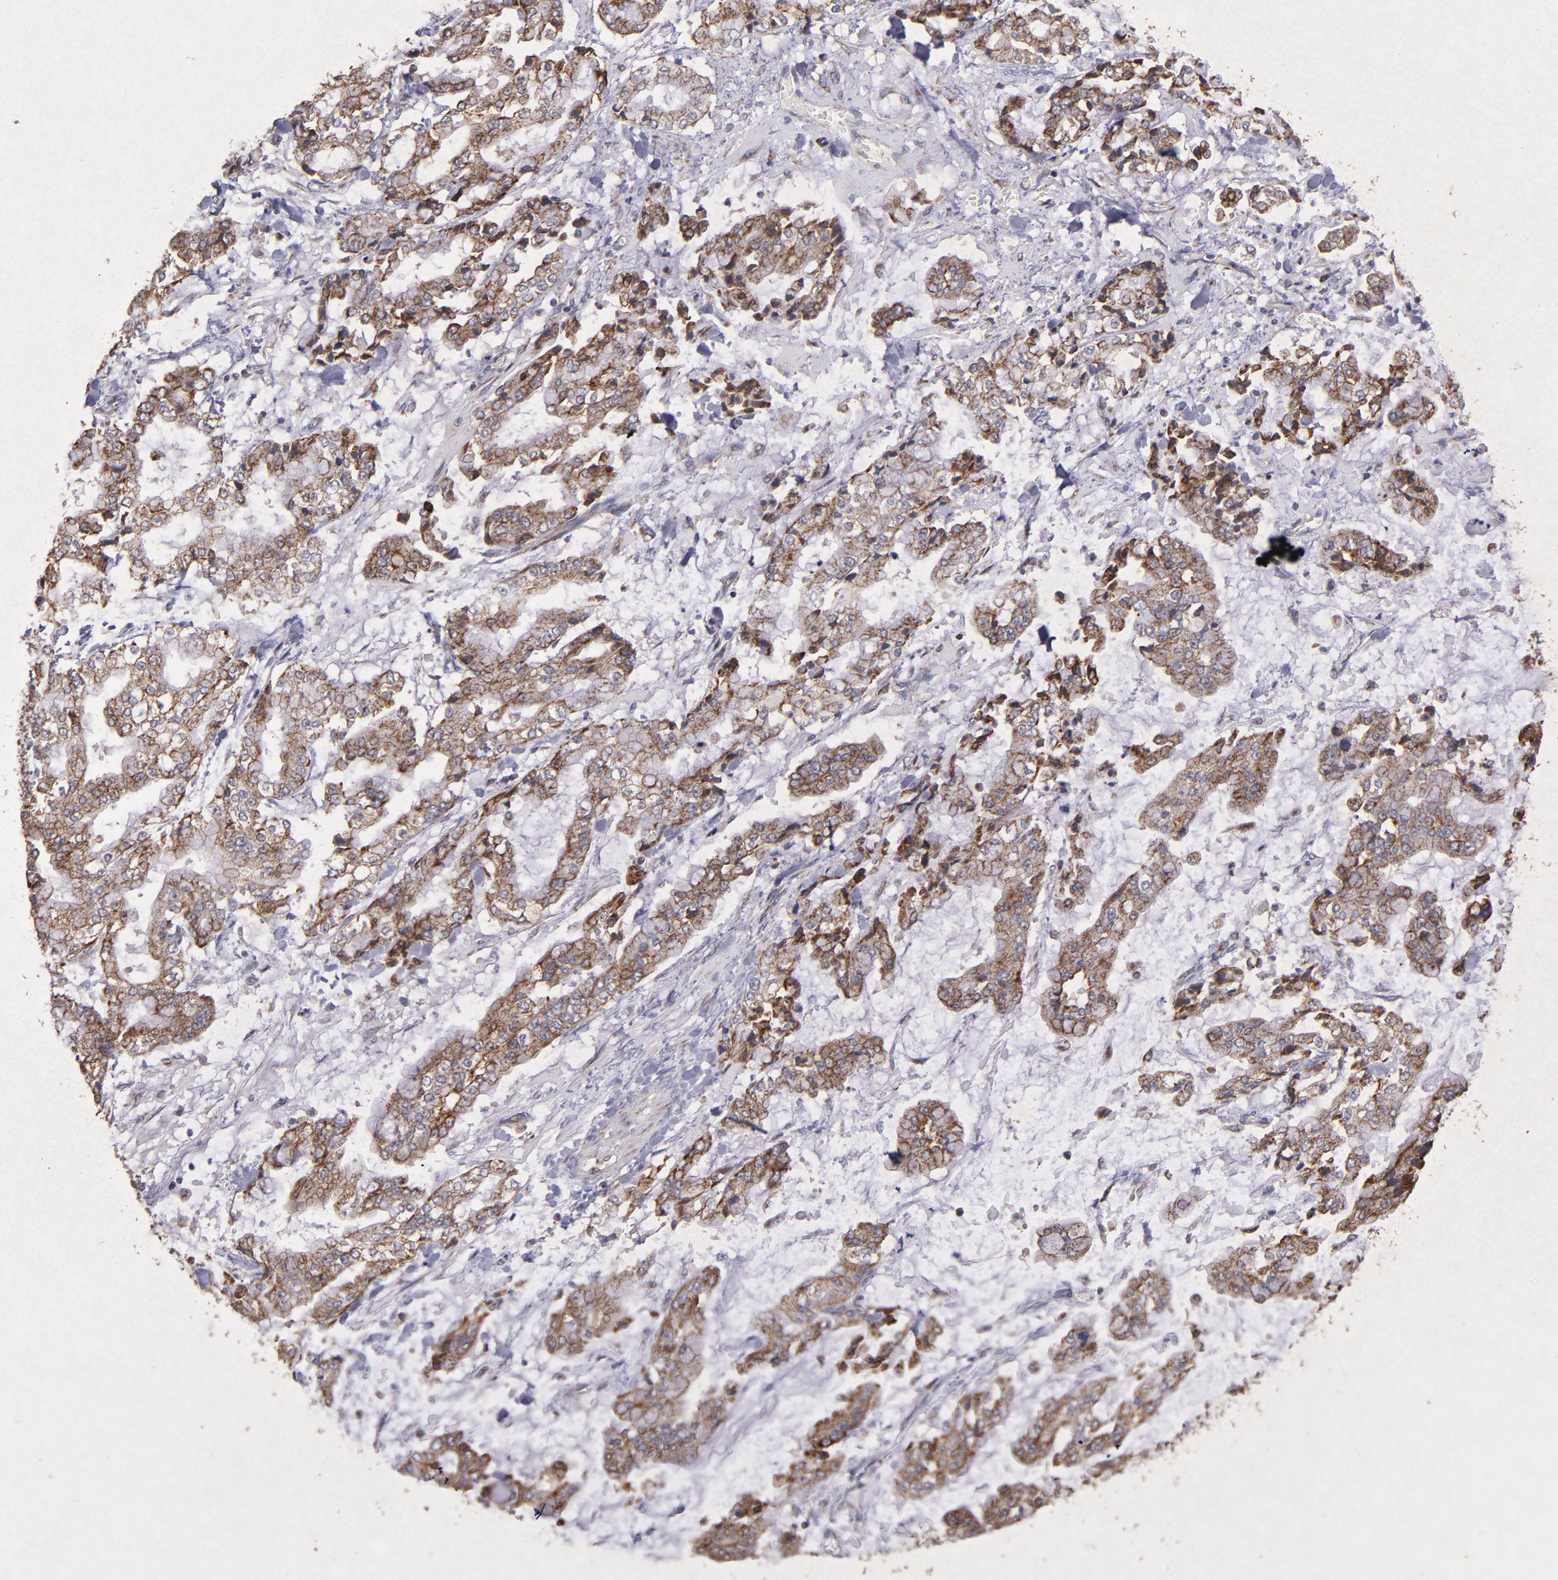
{"staining": {"intensity": "moderate", "quantity": ">75%", "location": "cytoplasmic/membranous"}, "tissue": "stomach cancer", "cell_type": "Tumor cells", "image_type": "cancer", "snomed": [{"axis": "morphology", "description": "Normal tissue, NOS"}, {"axis": "morphology", "description": "Adenocarcinoma, NOS"}, {"axis": "topography", "description": "Stomach, upper"}, {"axis": "topography", "description": "Stomach"}], "caption": "Immunohistochemical staining of adenocarcinoma (stomach) shows medium levels of moderate cytoplasmic/membranous protein staining in approximately >75% of tumor cells.", "gene": "TIMM9", "patient": {"sex": "male", "age": 76}}